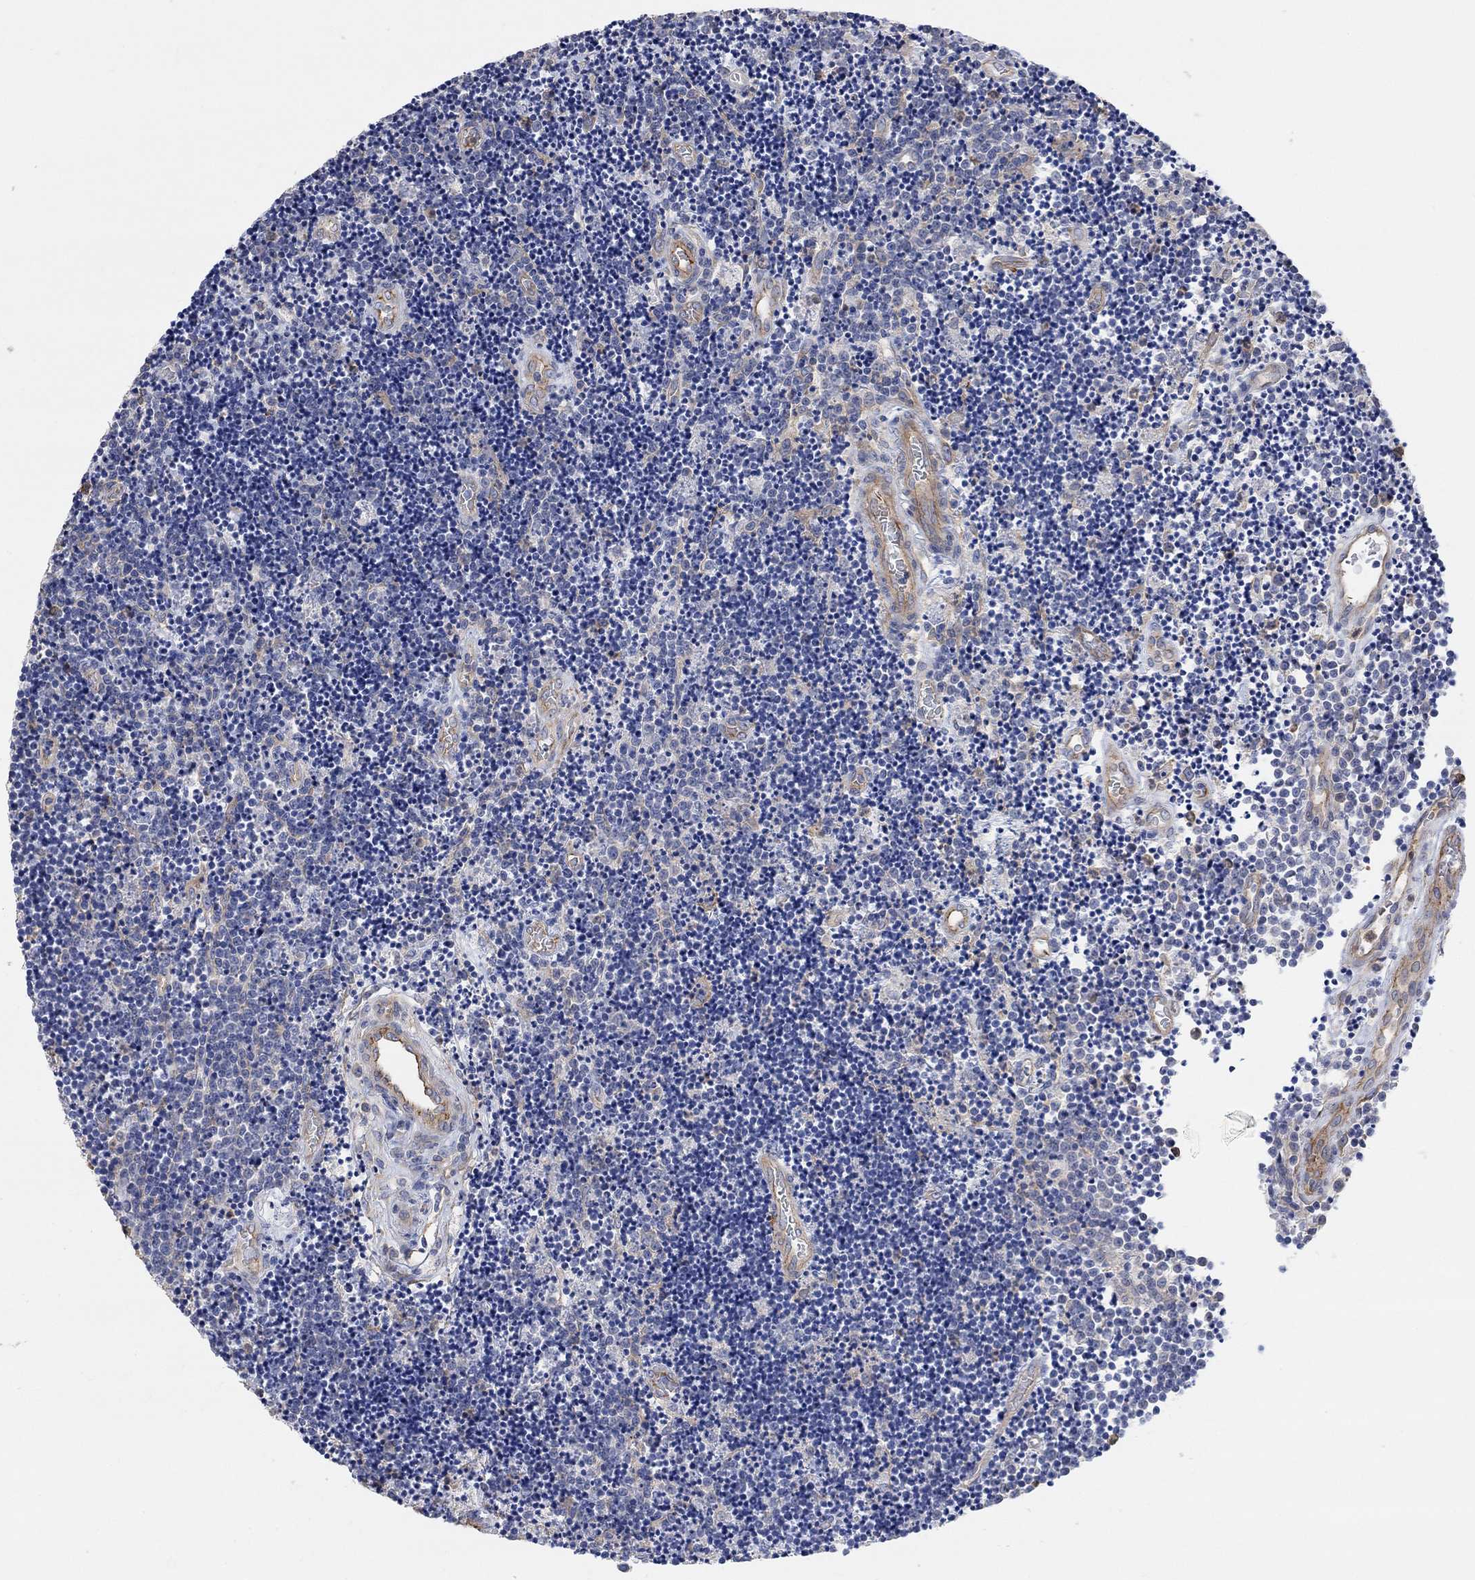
{"staining": {"intensity": "negative", "quantity": "none", "location": "none"}, "tissue": "lymphoma", "cell_type": "Tumor cells", "image_type": "cancer", "snomed": [{"axis": "morphology", "description": "Malignant lymphoma, non-Hodgkin's type, Low grade"}, {"axis": "topography", "description": "Brain"}], "caption": "An IHC image of lymphoma is shown. There is no staining in tumor cells of lymphoma.", "gene": "SYT16", "patient": {"sex": "female", "age": 66}}